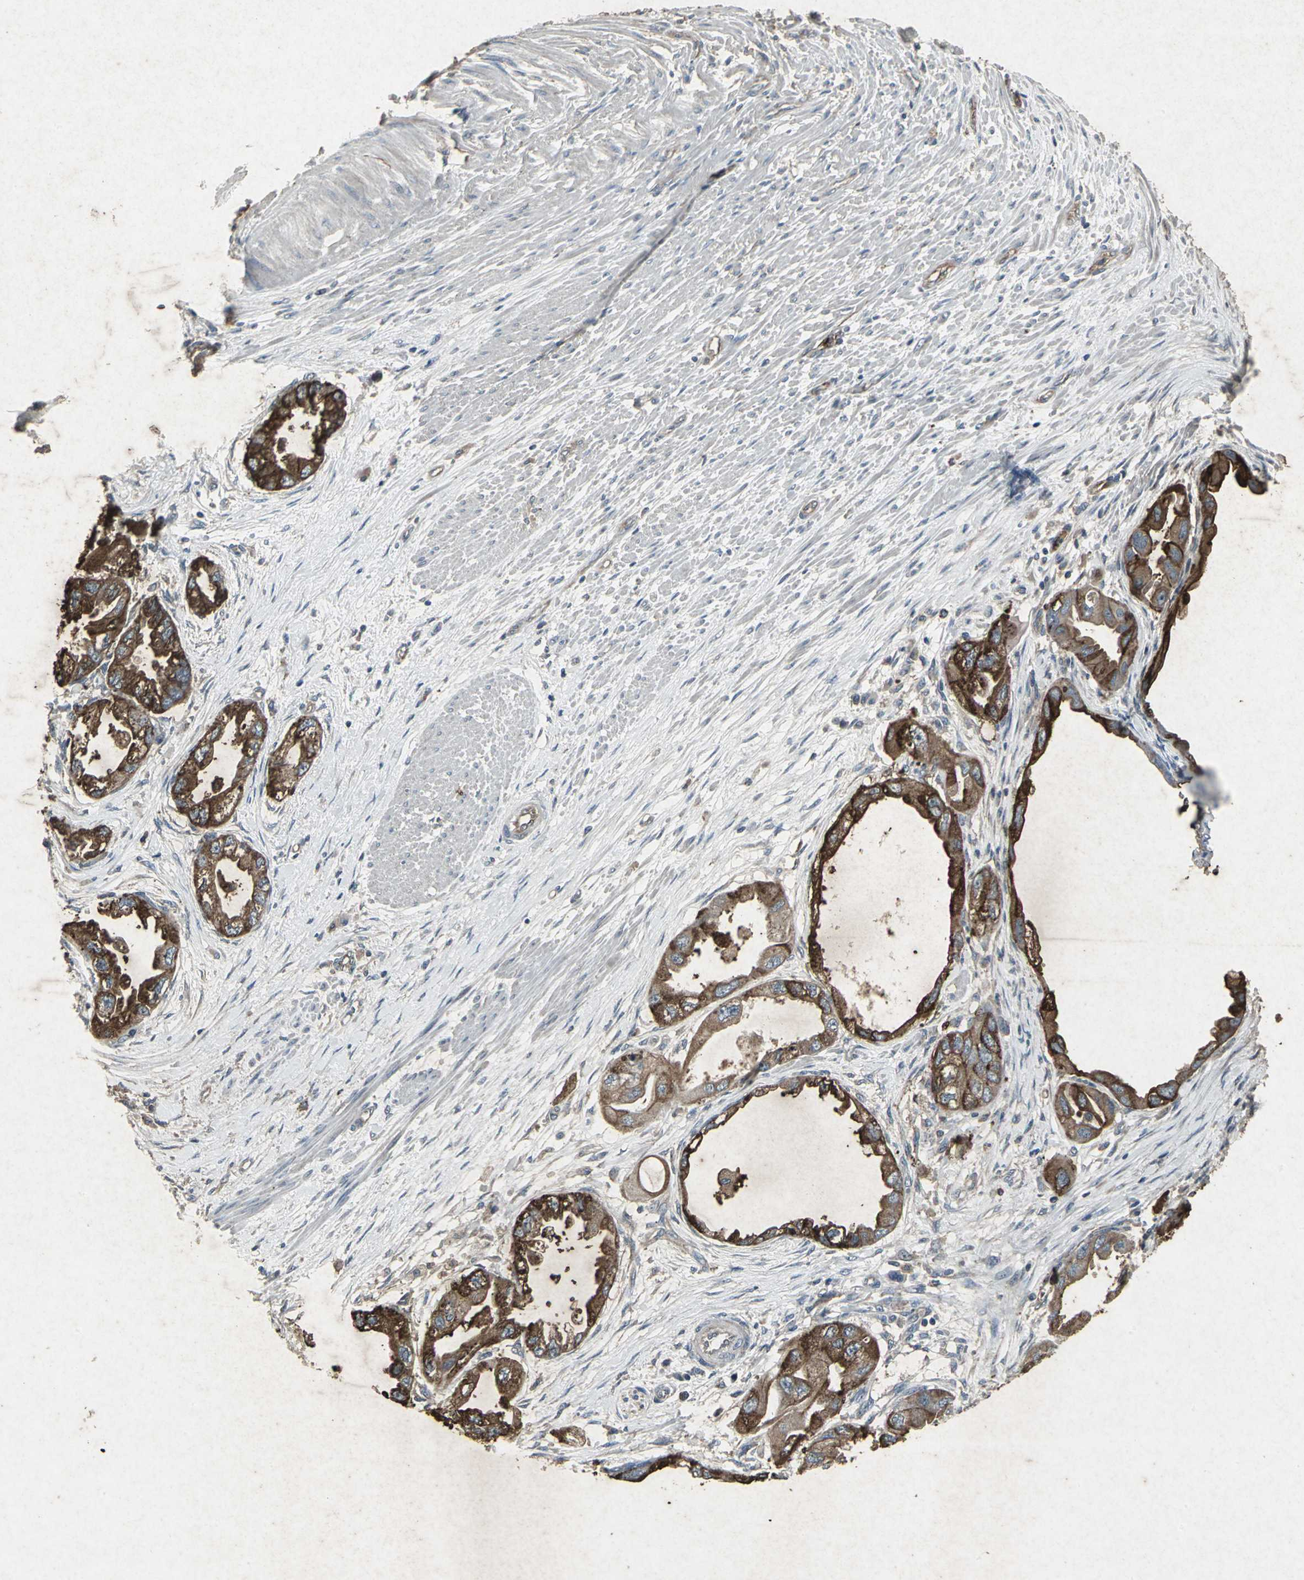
{"staining": {"intensity": "strong", "quantity": ">75%", "location": "cytoplasmic/membranous"}, "tissue": "endometrial cancer", "cell_type": "Tumor cells", "image_type": "cancer", "snomed": [{"axis": "morphology", "description": "Adenocarcinoma, NOS"}, {"axis": "topography", "description": "Endometrium"}], "caption": "Human endometrial cancer stained for a protein (brown) exhibits strong cytoplasmic/membranous positive expression in approximately >75% of tumor cells.", "gene": "CCR9", "patient": {"sex": "female", "age": 67}}